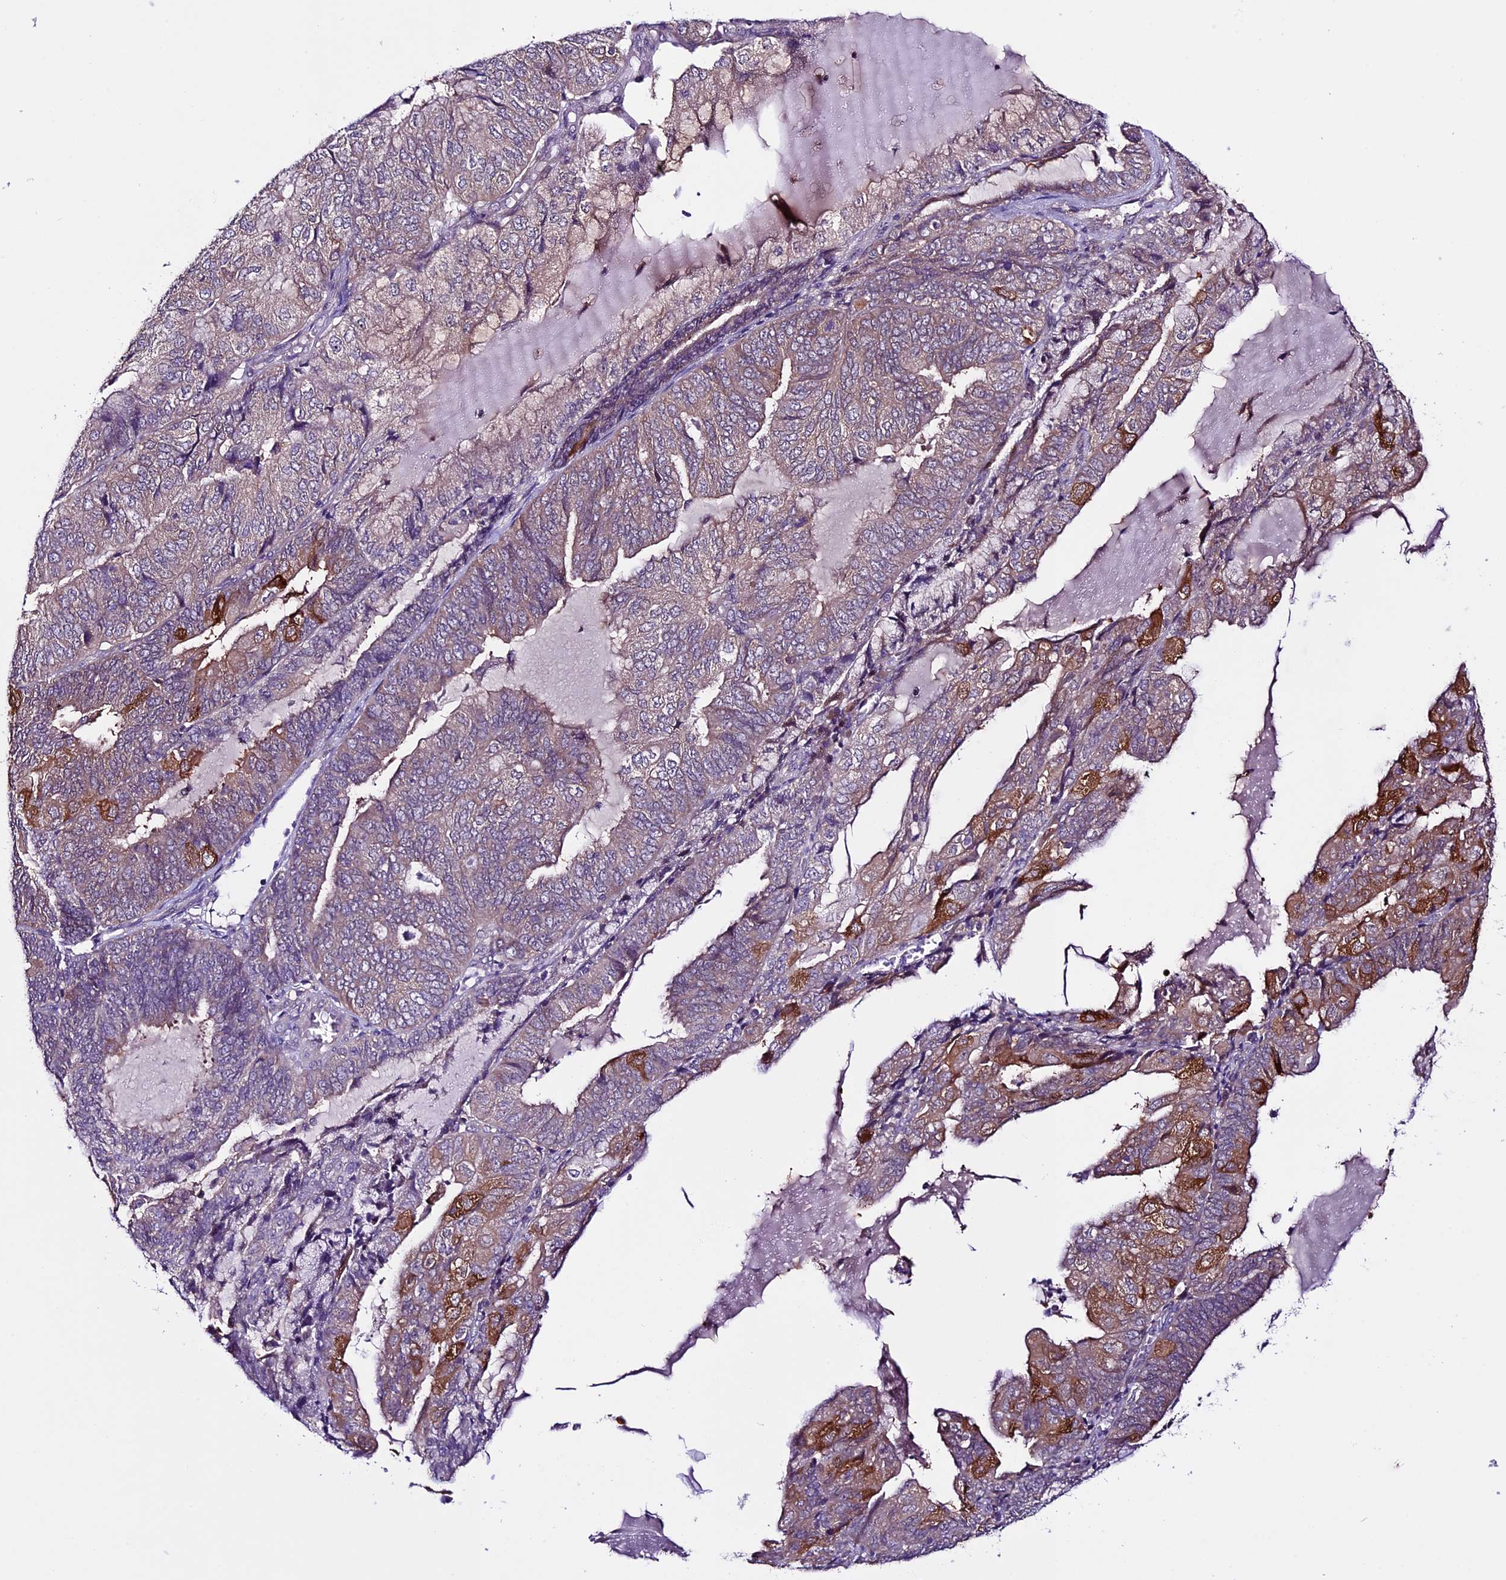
{"staining": {"intensity": "moderate", "quantity": "<25%", "location": "cytoplasmic/membranous"}, "tissue": "endometrial cancer", "cell_type": "Tumor cells", "image_type": "cancer", "snomed": [{"axis": "morphology", "description": "Adenocarcinoma, NOS"}, {"axis": "topography", "description": "Endometrium"}], "caption": "A low amount of moderate cytoplasmic/membranous staining is appreciated in about <25% of tumor cells in endometrial cancer tissue. Nuclei are stained in blue.", "gene": "XKR7", "patient": {"sex": "female", "age": 81}}